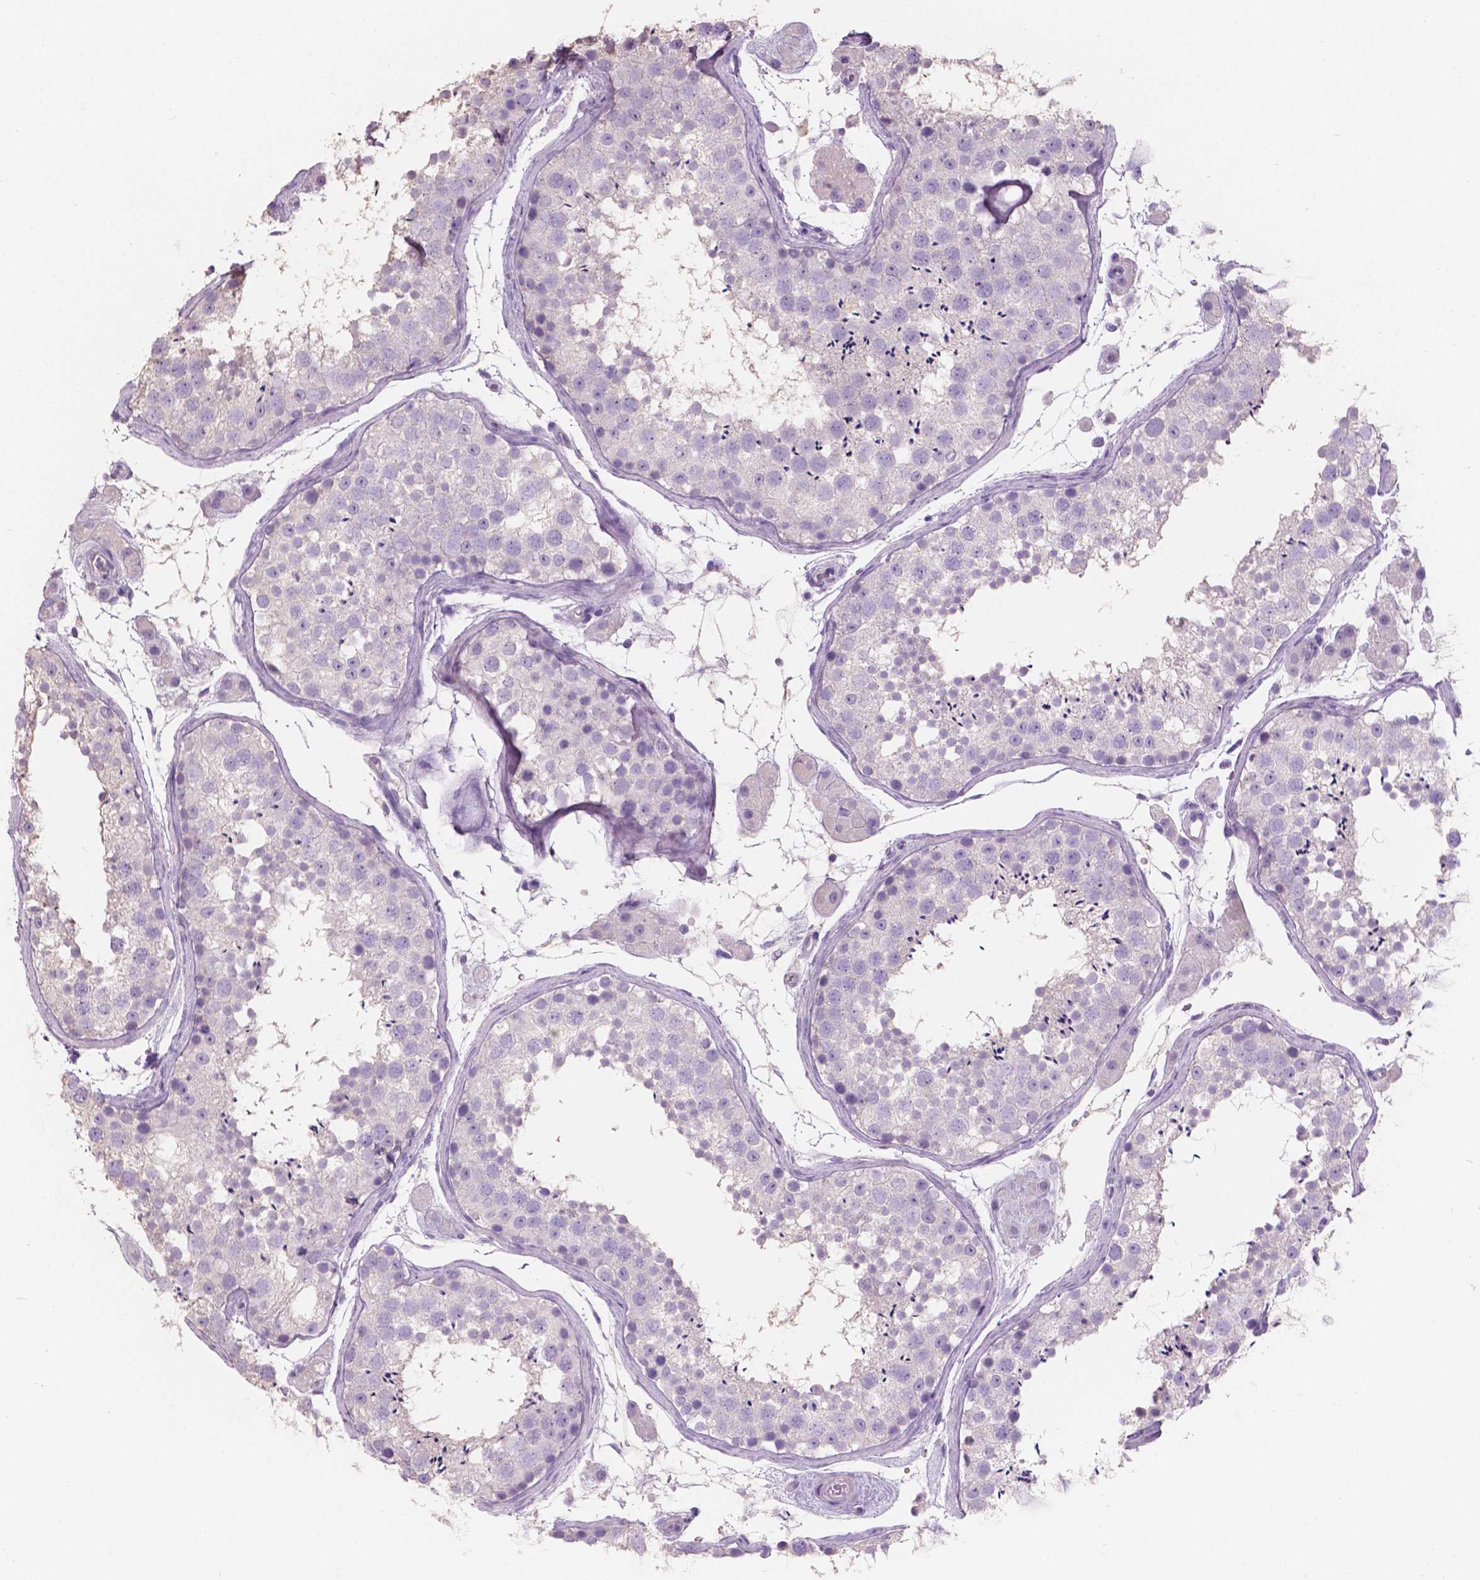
{"staining": {"intensity": "negative", "quantity": "none", "location": "none"}, "tissue": "testis", "cell_type": "Cells in seminiferous ducts", "image_type": "normal", "snomed": [{"axis": "morphology", "description": "Normal tissue, NOS"}, {"axis": "topography", "description": "Testis"}], "caption": "Immunohistochemical staining of normal human testis demonstrates no significant positivity in cells in seminiferous ducts.", "gene": "SBSN", "patient": {"sex": "male", "age": 41}}